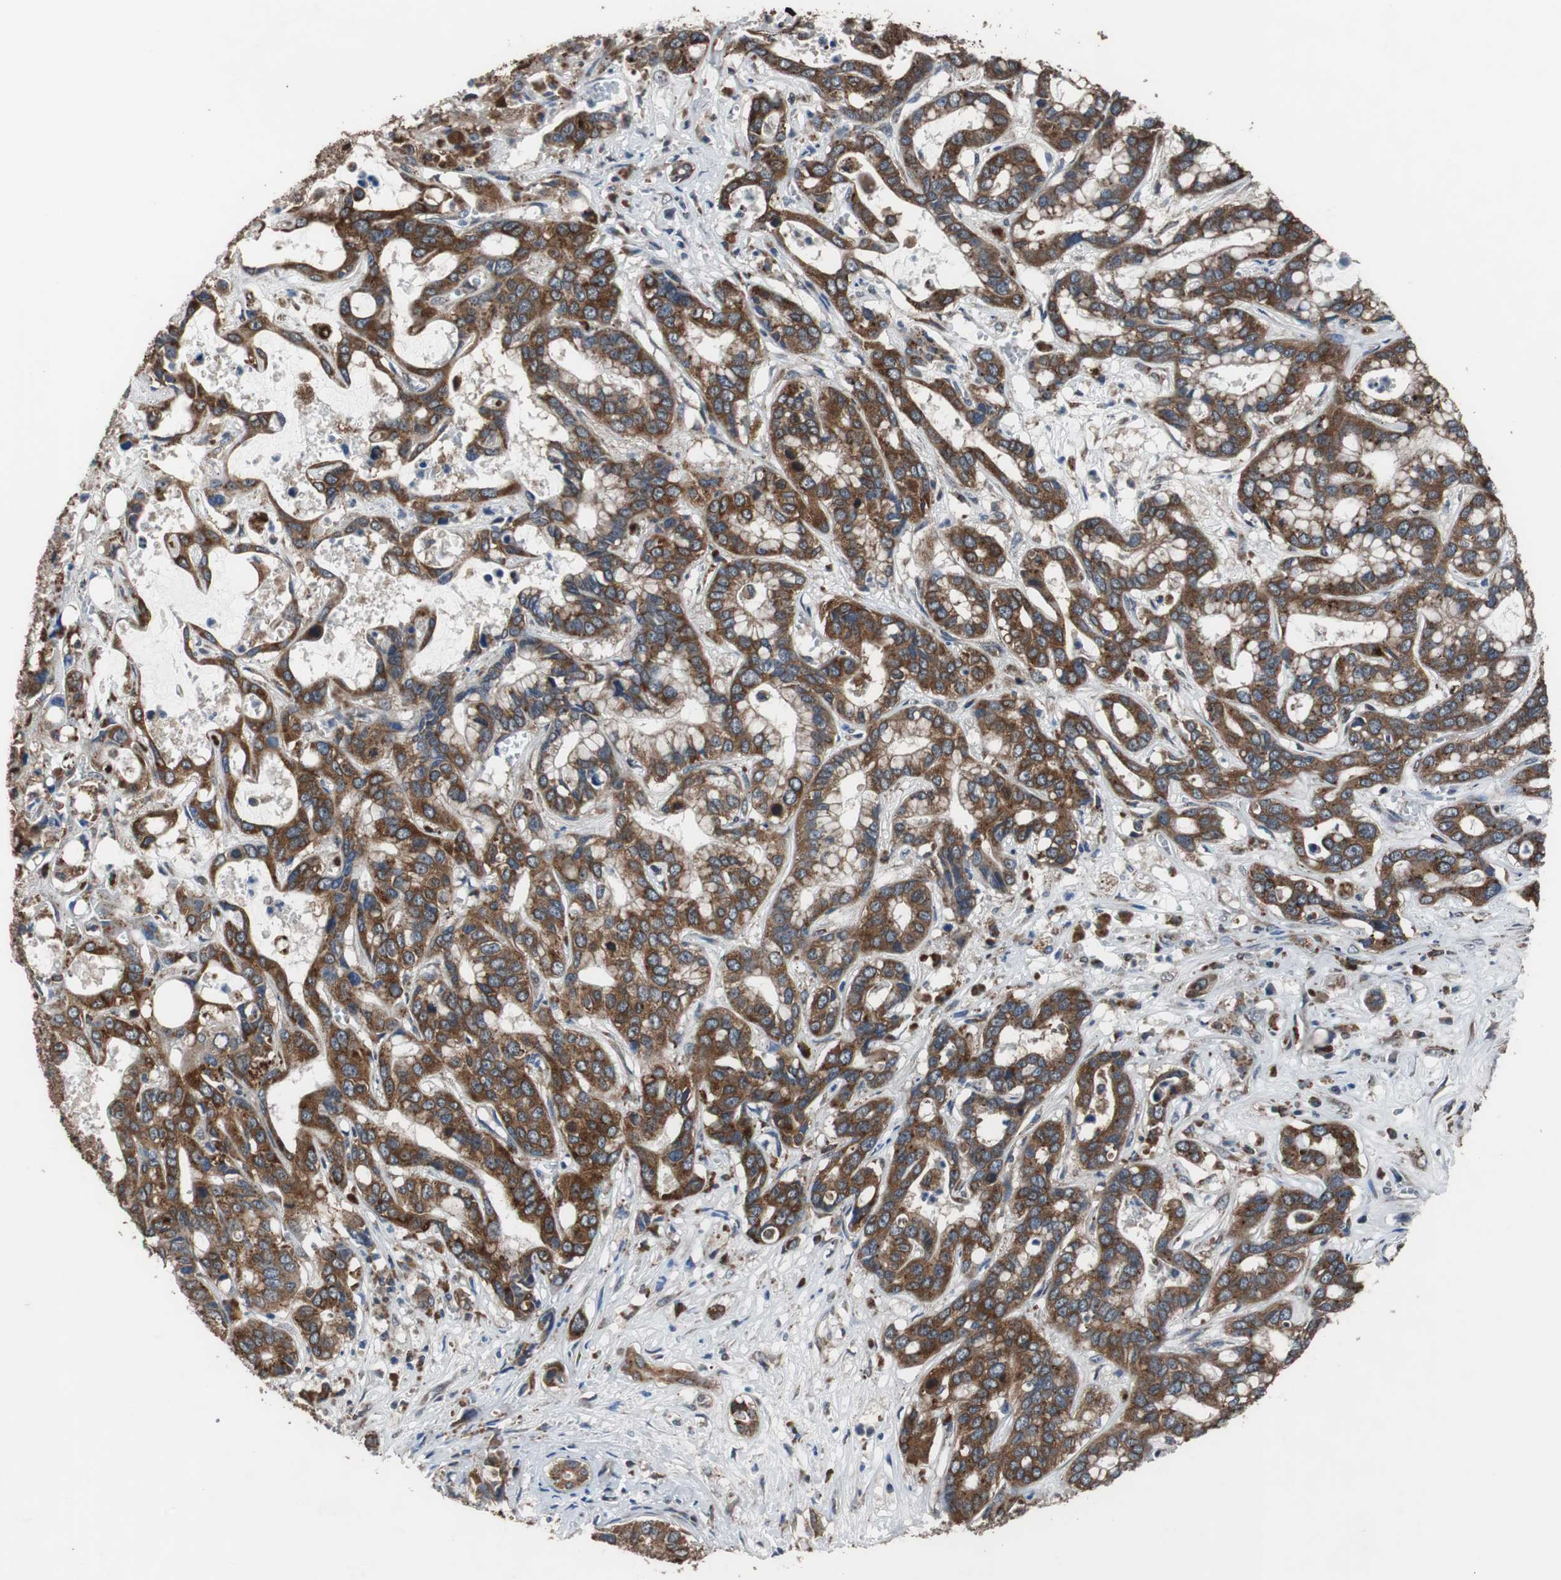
{"staining": {"intensity": "strong", "quantity": ">75%", "location": "cytoplasmic/membranous"}, "tissue": "liver cancer", "cell_type": "Tumor cells", "image_type": "cancer", "snomed": [{"axis": "morphology", "description": "Cholangiocarcinoma"}, {"axis": "topography", "description": "Liver"}], "caption": "A brown stain shows strong cytoplasmic/membranous positivity of a protein in human liver cholangiocarcinoma tumor cells. The staining was performed using DAB (3,3'-diaminobenzidine) to visualize the protein expression in brown, while the nuclei were stained in blue with hematoxylin (Magnification: 20x).", "gene": "USP10", "patient": {"sex": "female", "age": 65}}